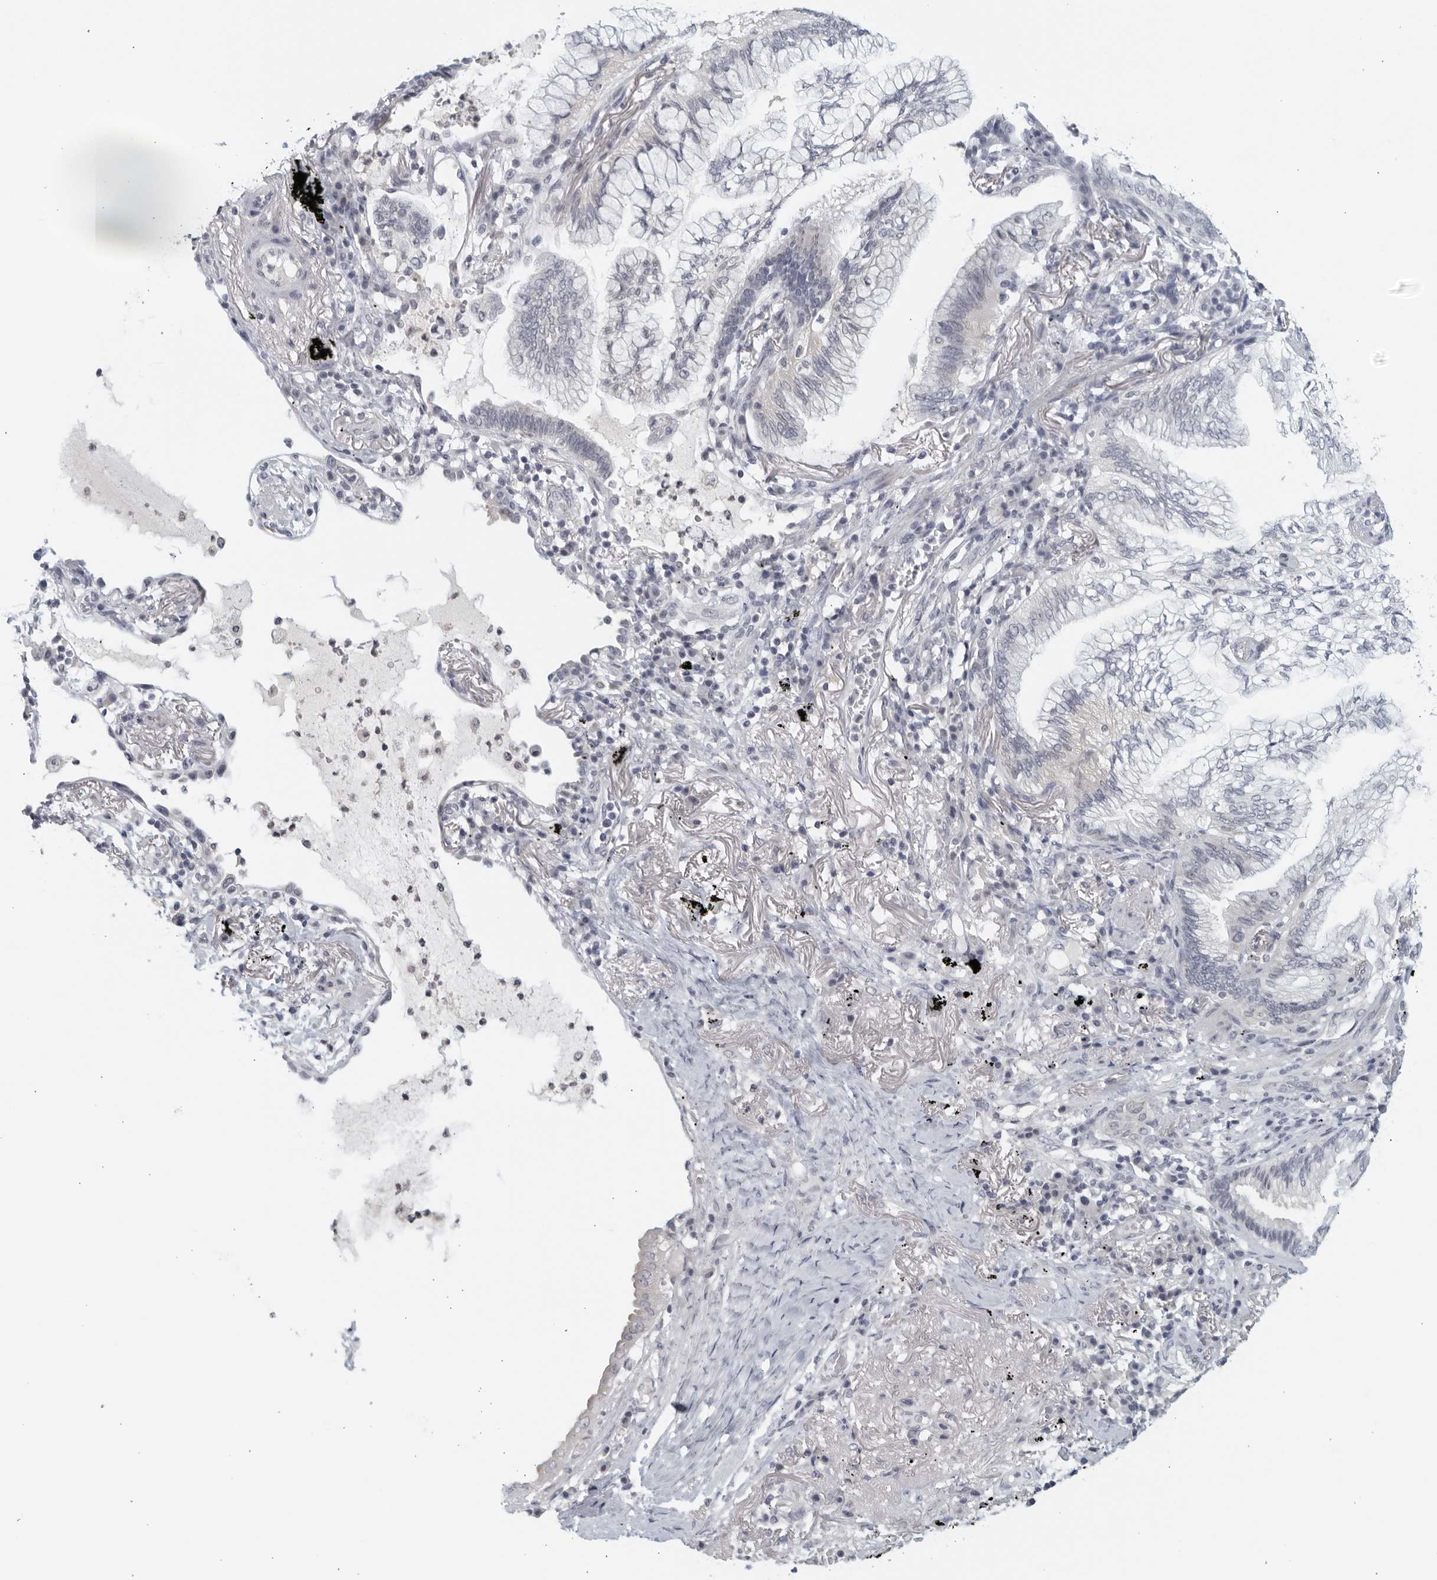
{"staining": {"intensity": "negative", "quantity": "none", "location": "none"}, "tissue": "lung cancer", "cell_type": "Tumor cells", "image_type": "cancer", "snomed": [{"axis": "morphology", "description": "Adenocarcinoma, NOS"}, {"axis": "topography", "description": "Lung"}], "caption": "There is no significant staining in tumor cells of lung adenocarcinoma. Brightfield microscopy of immunohistochemistry stained with DAB (brown) and hematoxylin (blue), captured at high magnification.", "gene": "MATN1", "patient": {"sex": "female", "age": 70}}